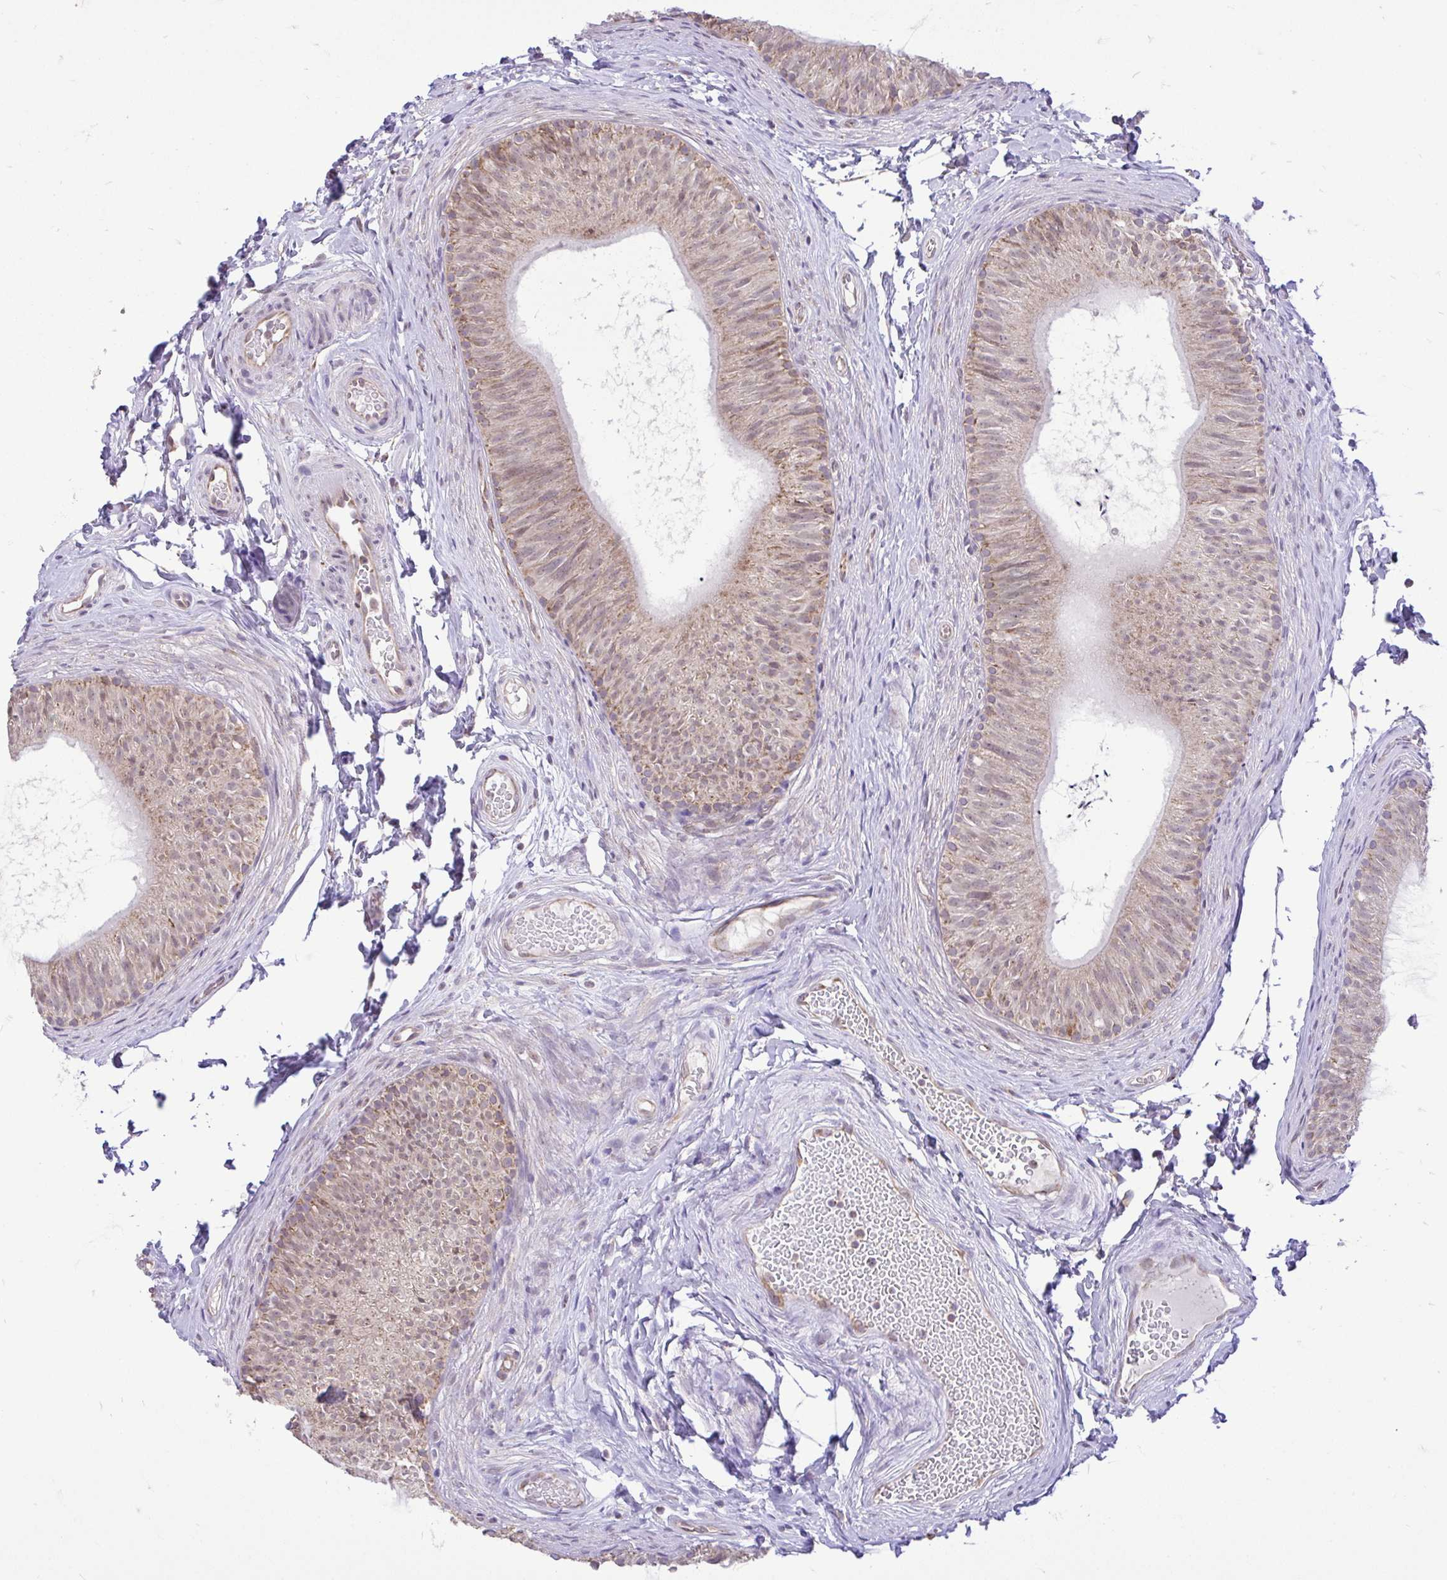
{"staining": {"intensity": "weak", "quantity": "25%-75%", "location": "cytoplasmic/membranous"}, "tissue": "epididymis", "cell_type": "Glandular cells", "image_type": "normal", "snomed": [{"axis": "morphology", "description": "Normal tissue, NOS"}, {"axis": "topography", "description": "Epididymis, spermatic cord, NOS"}, {"axis": "topography", "description": "Epididymis"}, {"axis": "topography", "description": "Peripheral nerve tissue"}], "caption": "Approximately 25%-75% of glandular cells in unremarkable human epididymis display weak cytoplasmic/membranous protein staining as visualized by brown immunohistochemical staining.", "gene": "PYCR2", "patient": {"sex": "male", "age": 29}}